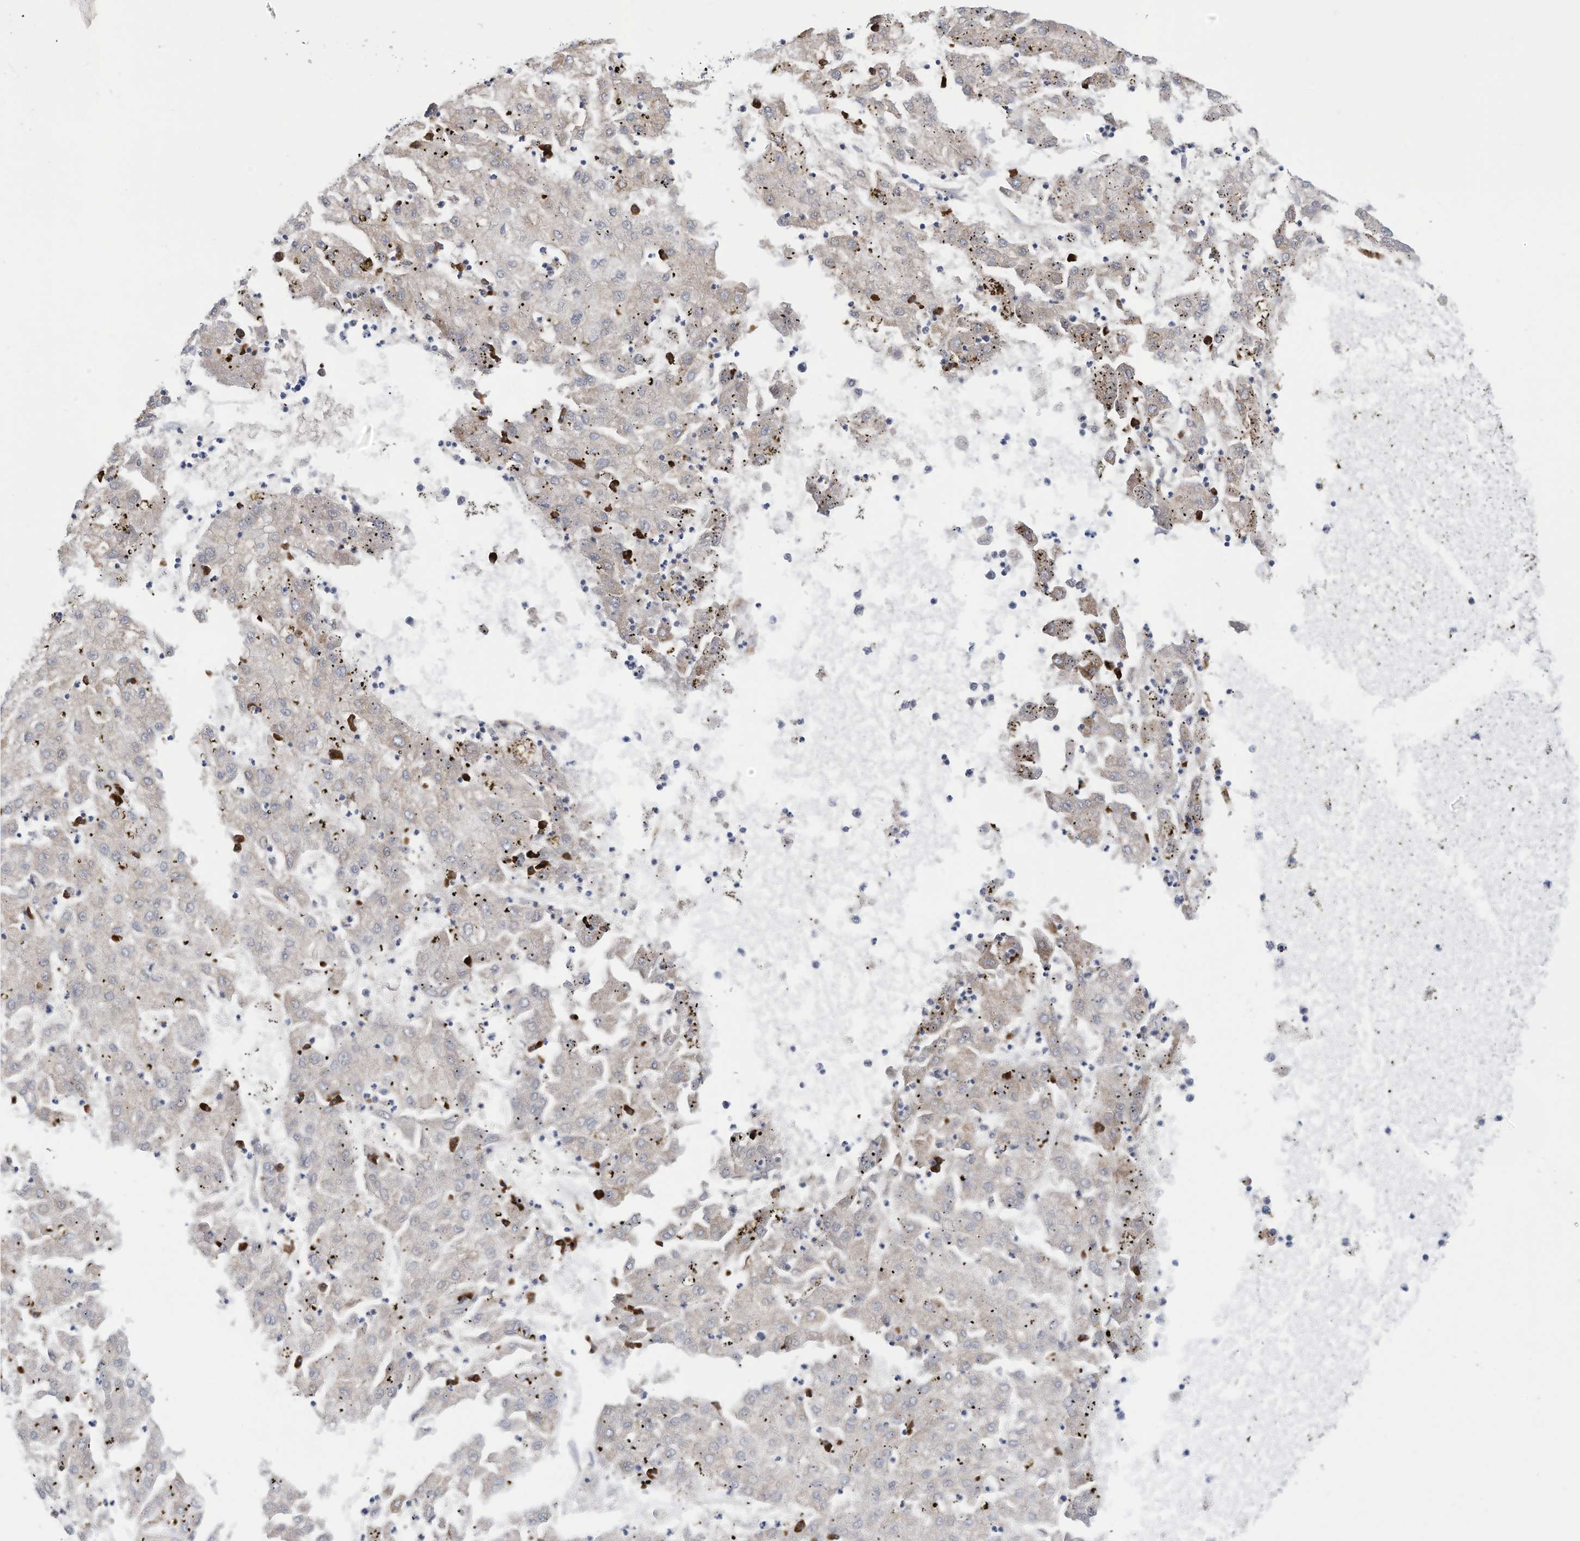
{"staining": {"intensity": "negative", "quantity": "none", "location": "none"}, "tissue": "liver cancer", "cell_type": "Tumor cells", "image_type": "cancer", "snomed": [{"axis": "morphology", "description": "Carcinoma, Hepatocellular, NOS"}, {"axis": "topography", "description": "Liver"}], "caption": "This is an immunohistochemistry photomicrograph of human liver cancer (hepatocellular carcinoma). There is no staining in tumor cells.", "gene": "ZNF292", "patient": {"sex": "male", "age": 72}}